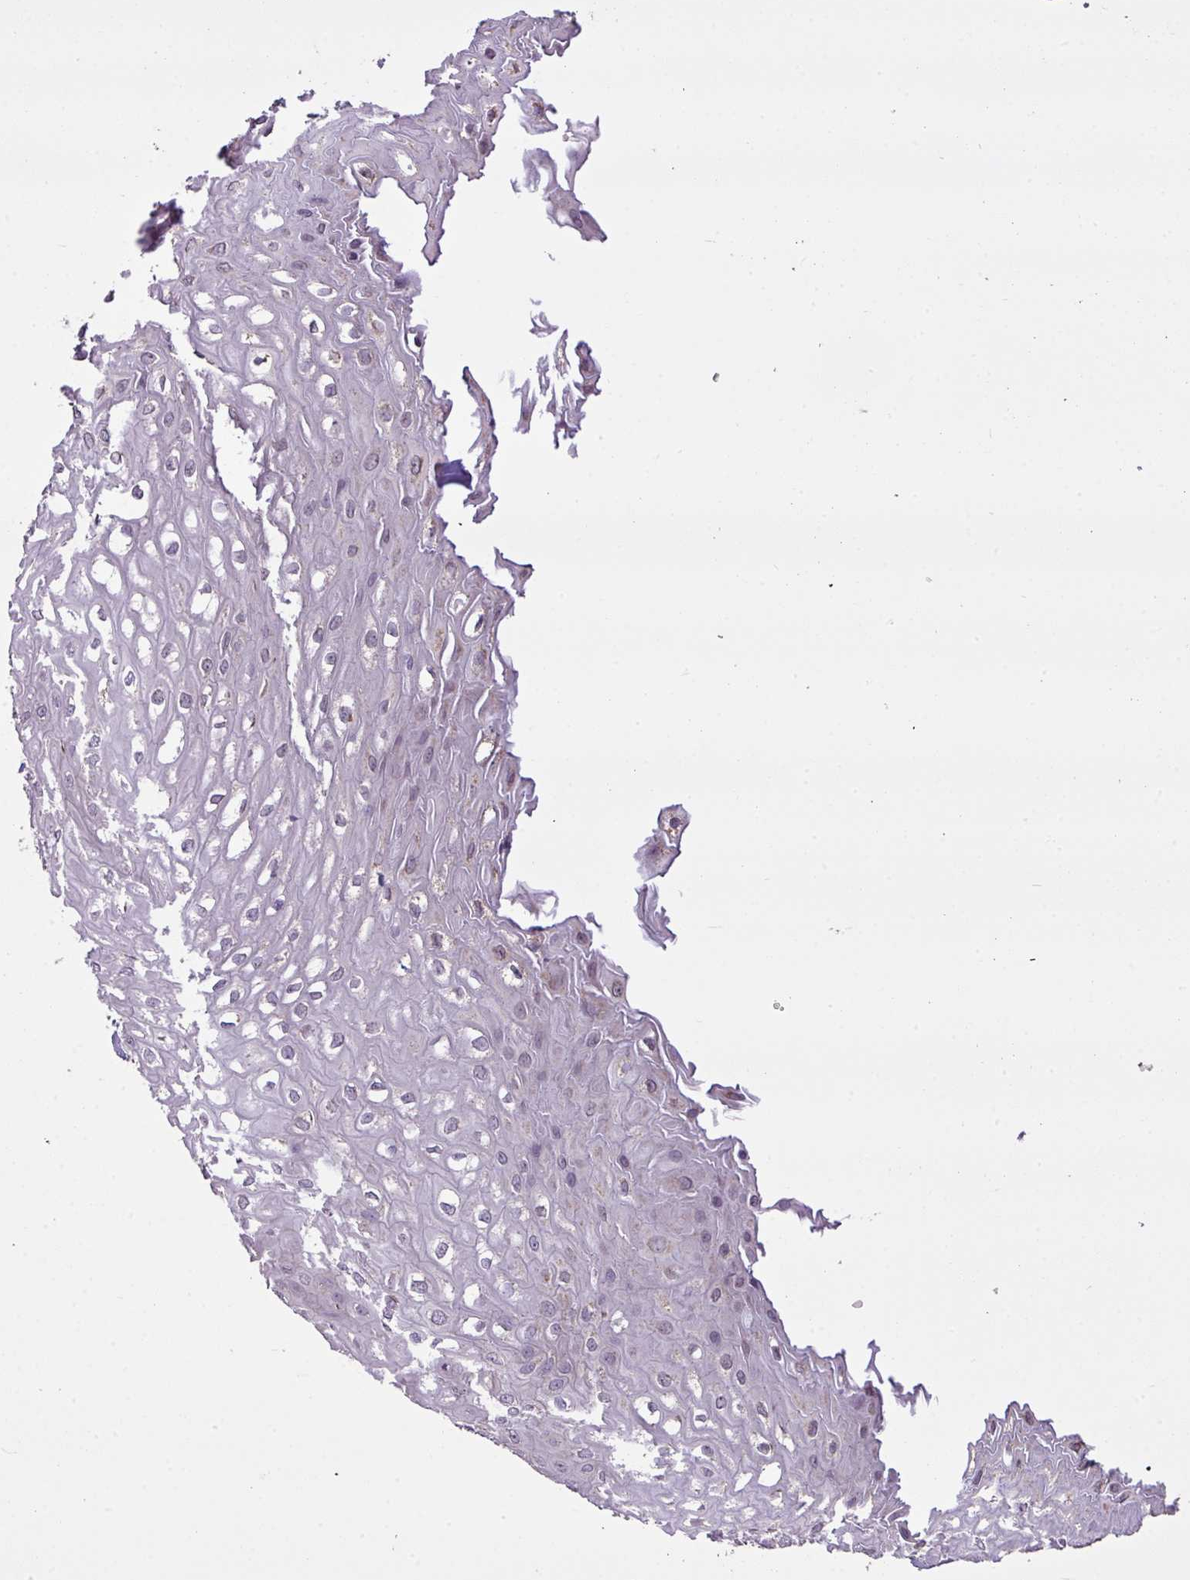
{"staining": {"intensity": "weak", "quantity": "<25%", "location": "cytoplasmic/membranous"}, "tissue": "esophagus", "cell_type": "Squamous epithelial cells", "image_type": "normal", "snomed": [{"axis": "morphology", "description": "Normal tissue, NOS"}, {"axis": "topography", "description": "Esophagus"}], "caption": "There is no significant positivity in squamous epithelial cells of esophagus. (DAB immunohistochemistry (IHC) with hematoxylin counter stain).", "gene": "ALDH2", "patient": {"sex": "male", "age": 67}}